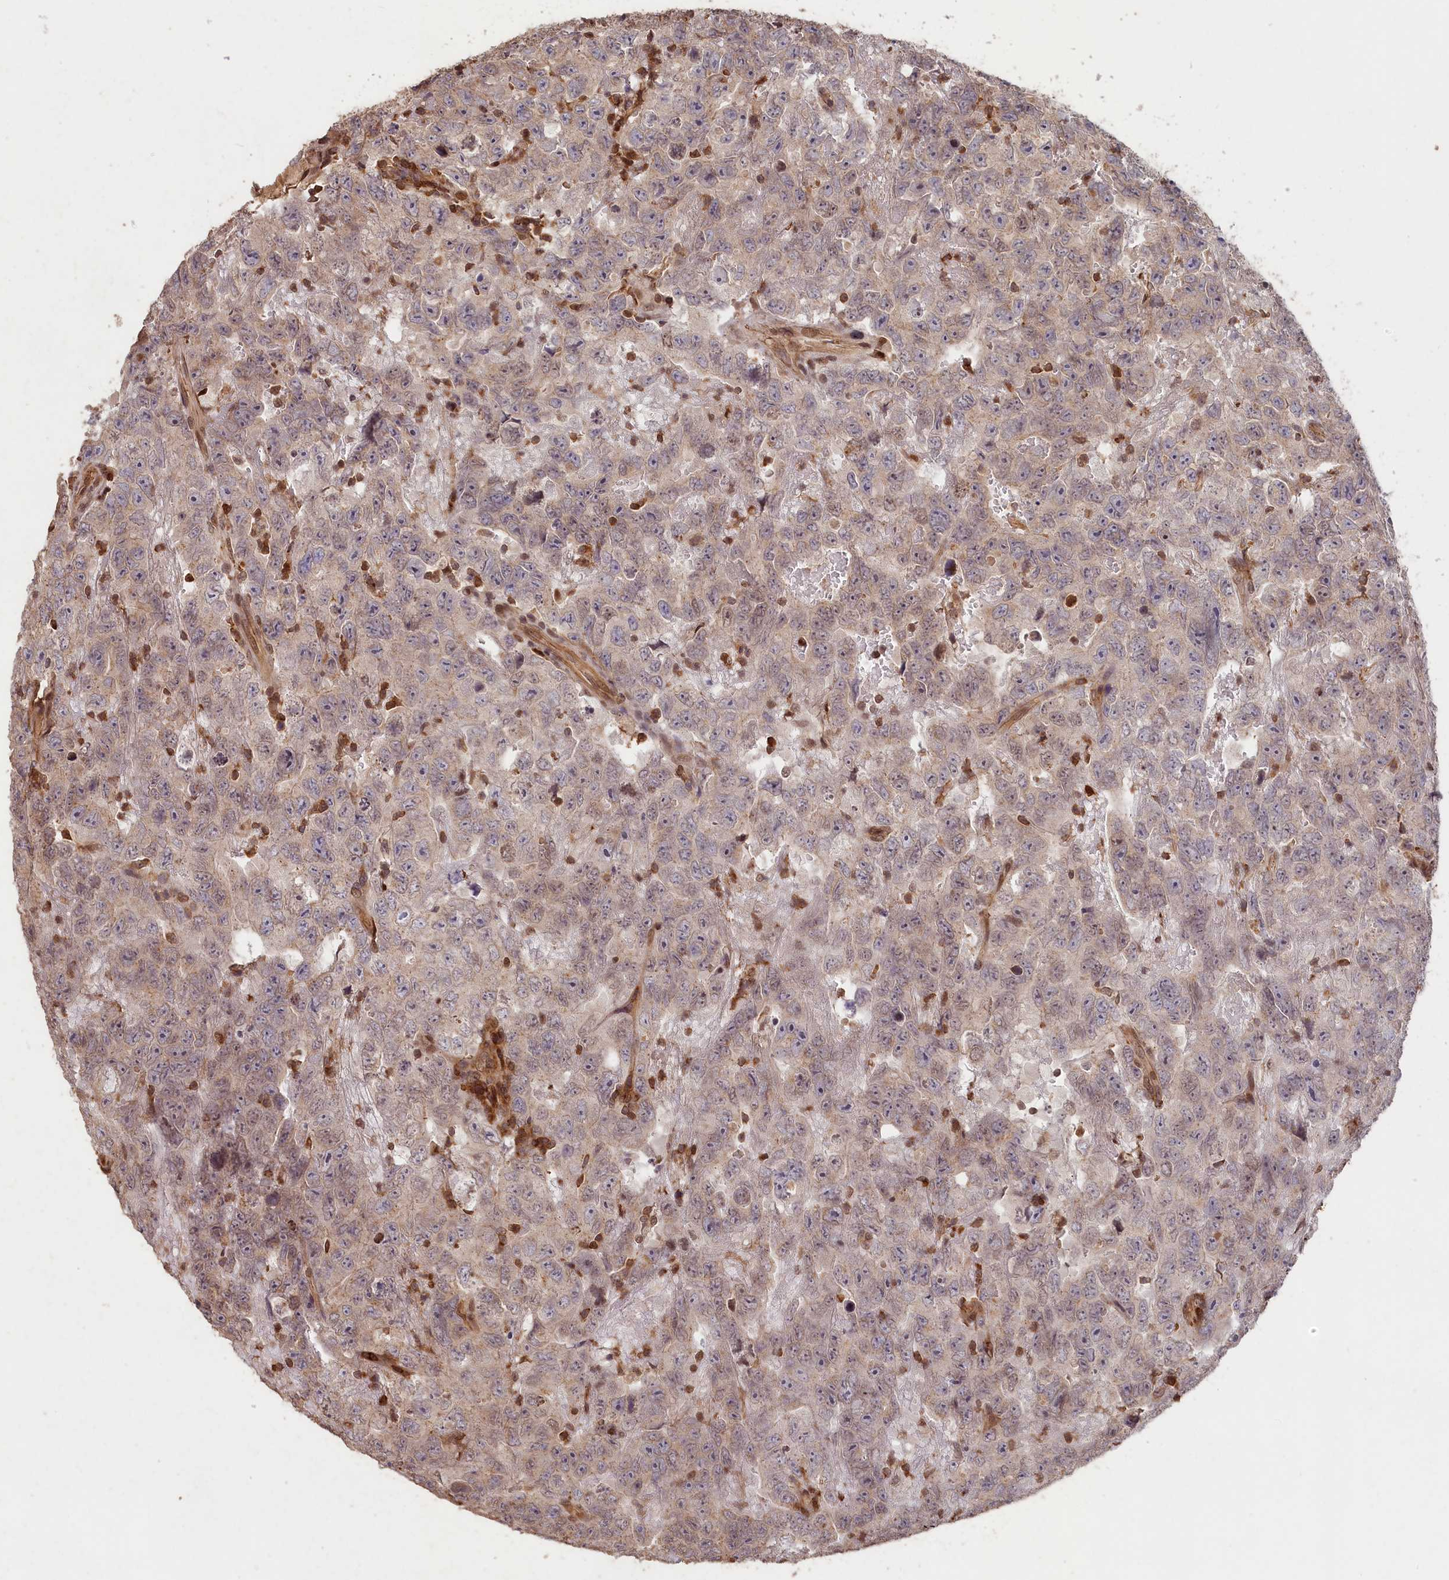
{"staining": {"intensity": "weak", "quantity": "<25%", "location": "cytoplasmic/membranous,nuclear"}, "tissue": "testis cancer", "cell_type": "Tumor cells", "image_type": "cancer", "snomed": [{"axis": "morphology", "description": "Carcinoma, Embryonal, NOS"}, {"axis": "topography", "description": "Testis"}], "caption": "There is no significant staining in tumor cells of testis embryonal carcinoma.", "gene": "MADD", "patient": {"sex": "male", "age": 45}}